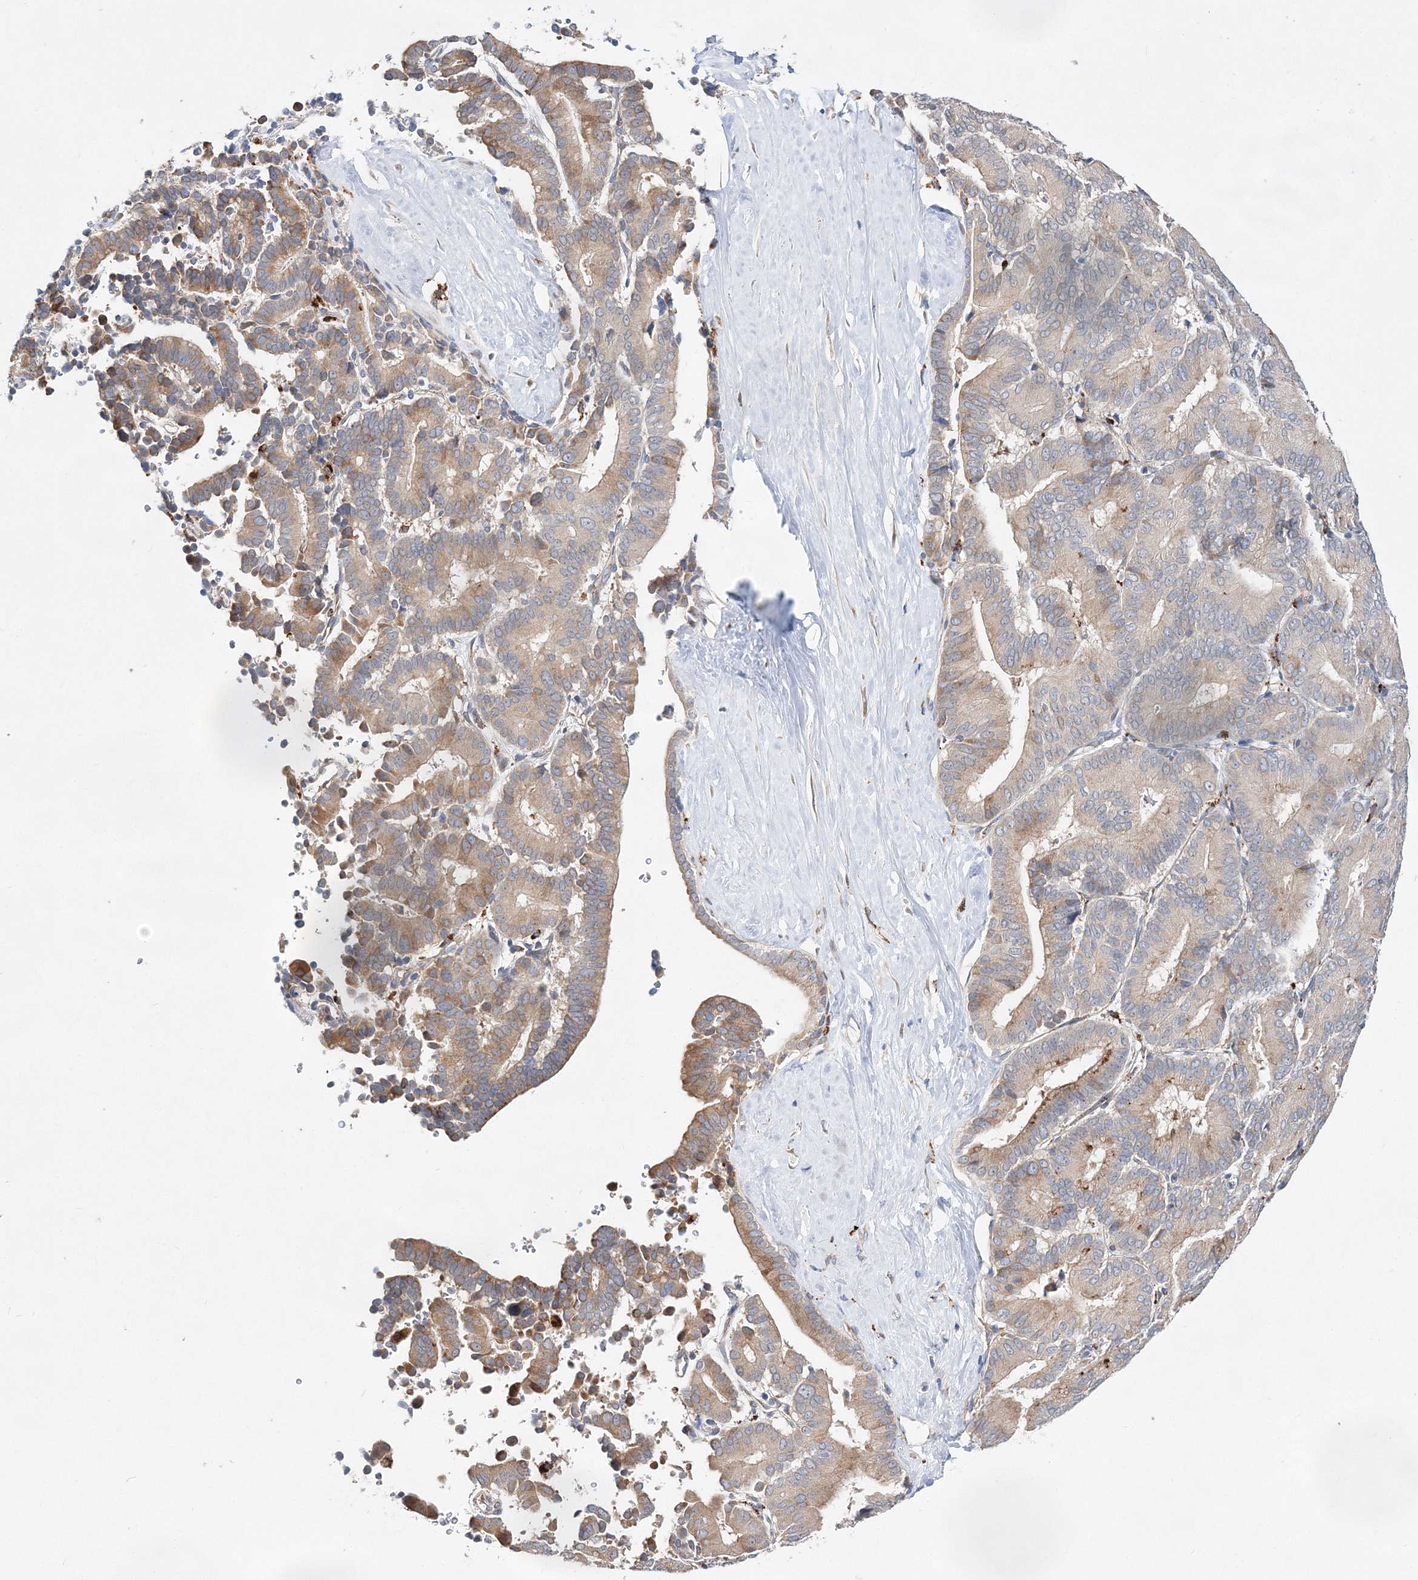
{"staining": {"intensity": "moderate", "quantity": "<25%", "location": "cytoplasmic/membranous"}, "tissue": "liver cancer", "cell_type": "Tumor cells", "image_type": "cancer", "snomed": [{"axis": "morphology", "description": "Cholangiocarcinoma"}, {"axis": "topography", "description": "Liver"}], "caption": "Protein expression by immunohistochemistry exhibits moderate cytoplasmic/membranous staining in about <25% of tumor cells in cholangiocarcinoma (liver). The protein is stained brown, and the nuclei are stained in blue (DAB (3,3'-diaminobenzidine) IHC with brightfield microscopy, high magnification).", "gene": "C3orf38", "patient": {"sex": "female", "age": 75}}